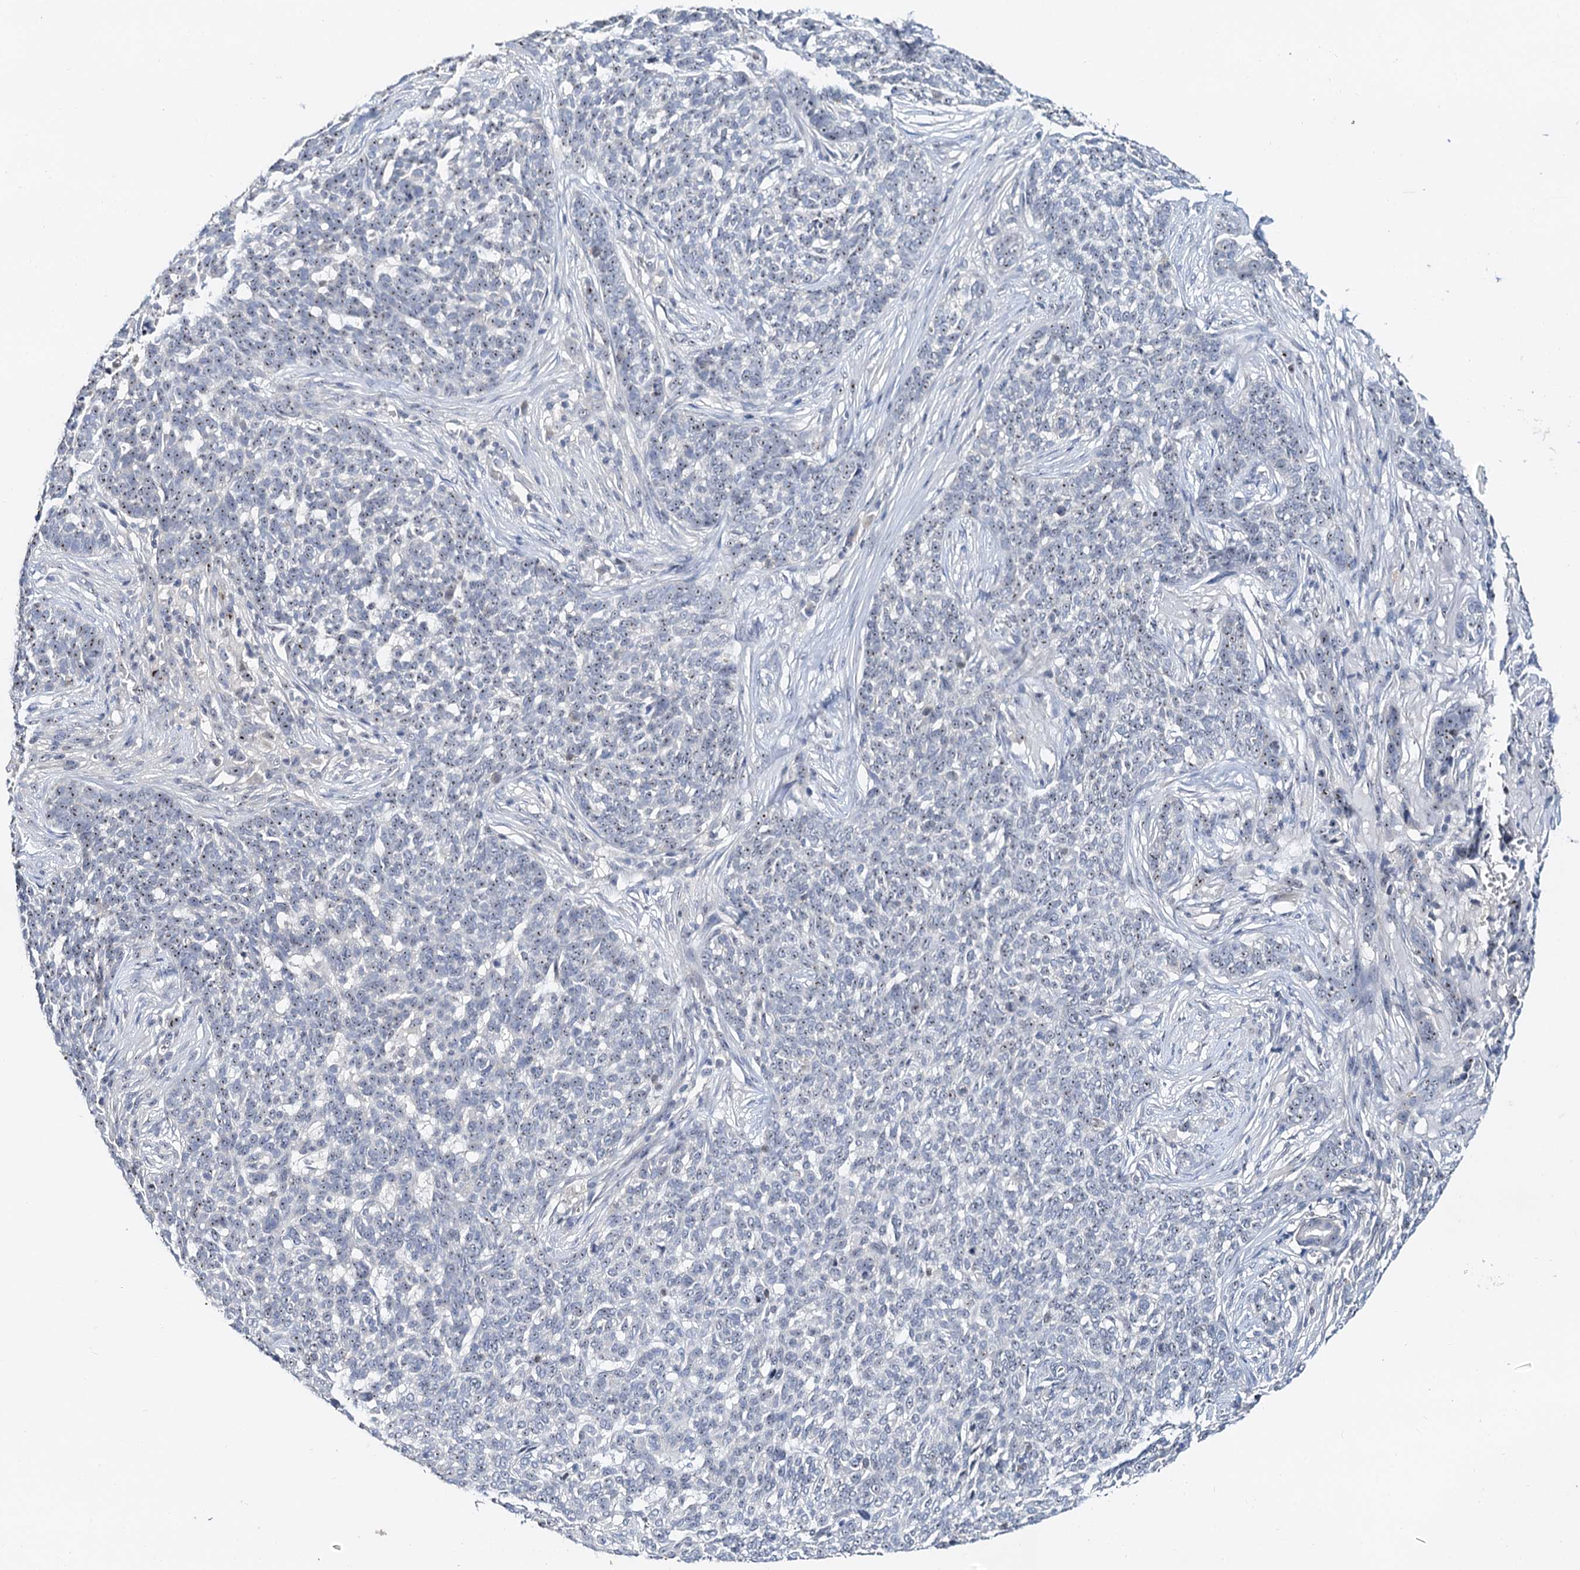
{"staining": {"intensity": "weak", "quantity": "25%-75%", "location": "nuclear"}, "tissue": "skin cancer", "cell_type": "Tumor cells", "image_type": "cancer", "snomed": [{"axis": "morphology", "description": "Basal cell carcinoma"}, {"axis": "topography", "description": "Skin"}], "caption": "There is low levels of weak nuclear positivity in tumor cells of skin cancer (basal cell carcinoma), as demonstrated by immunohistochemical staining (brown color).", "gene": "NOP2", "patient": {"sex": "male", "age": 85}}